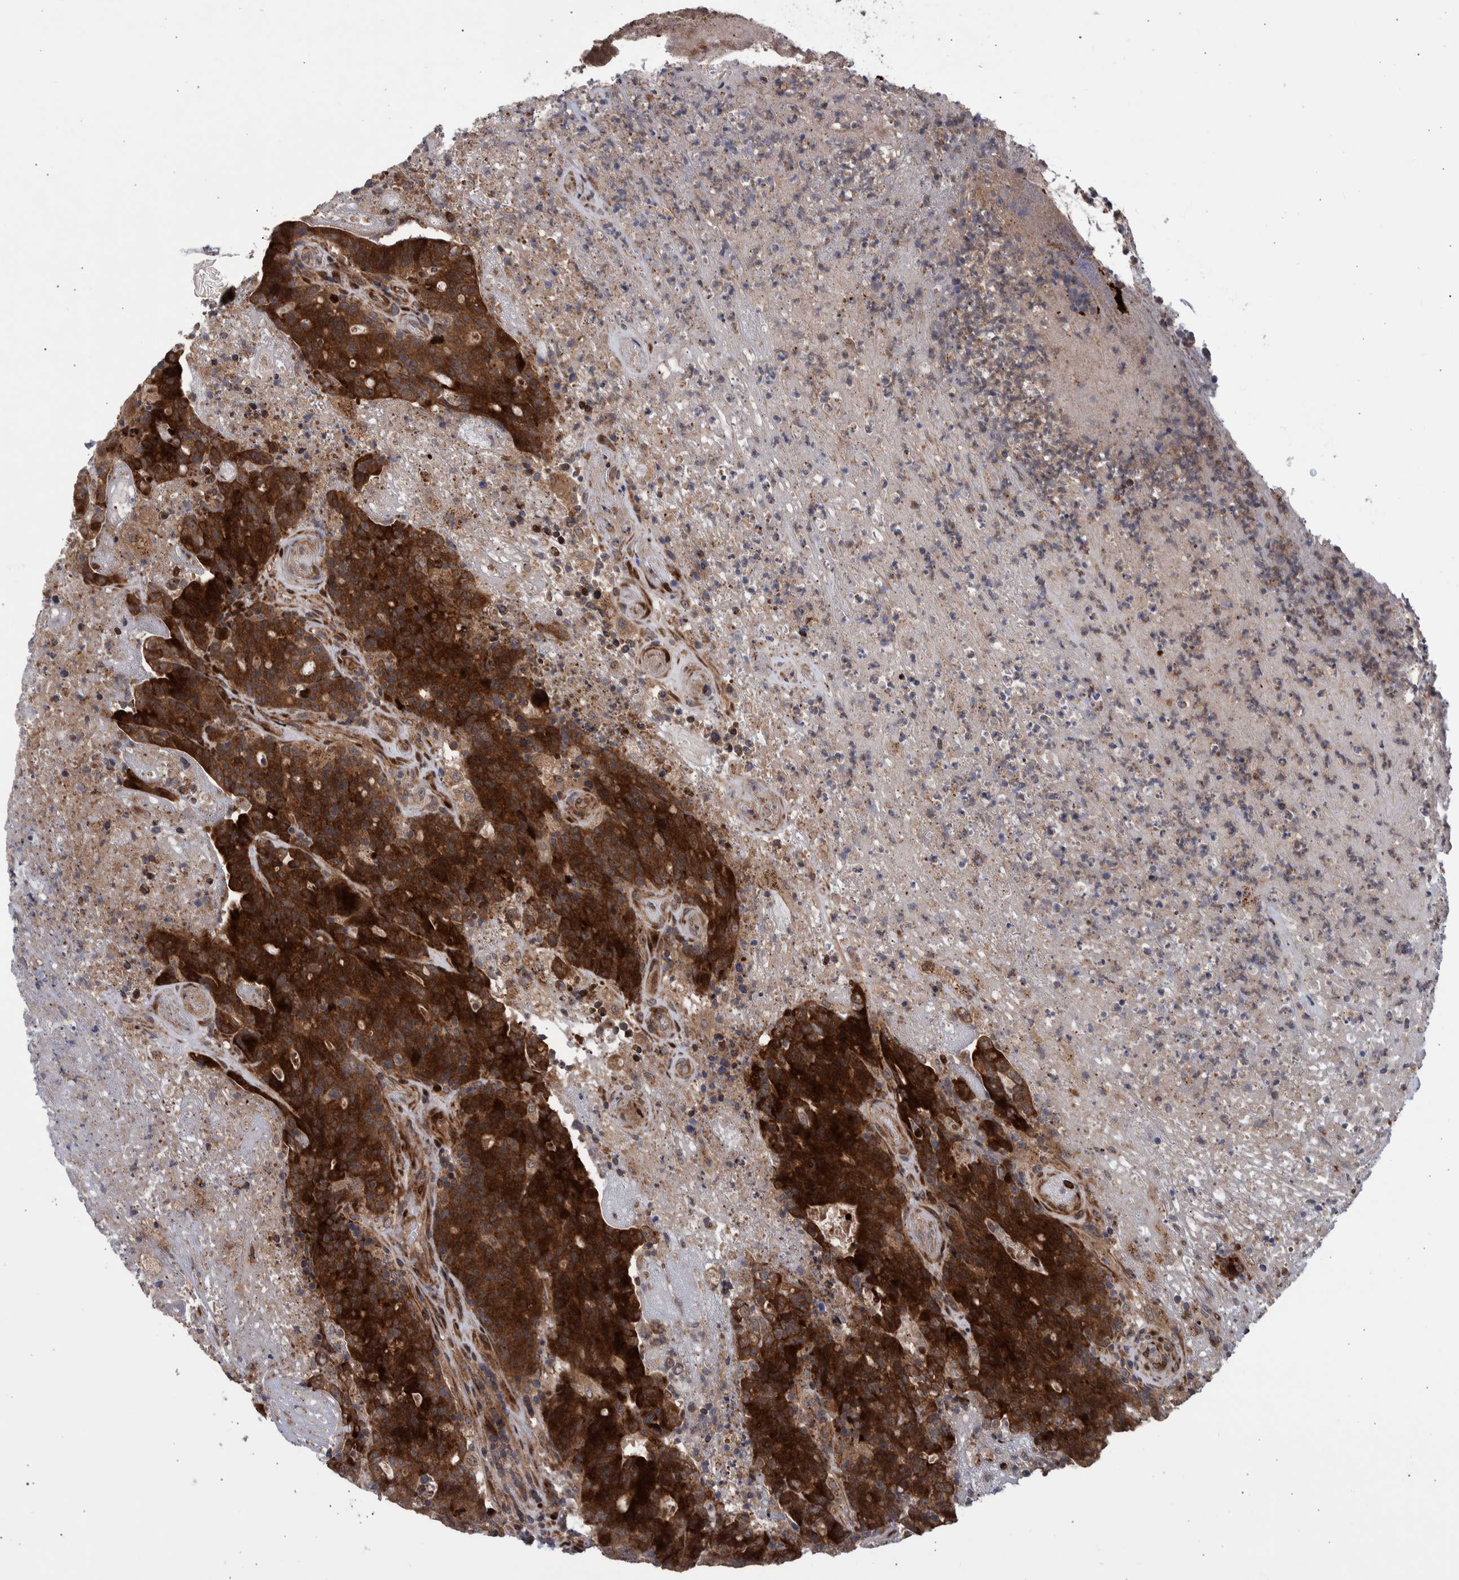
{"staining": {"intensity": "strong", "quantity": ">75%", "location": "cytoplasmic/membranous"}, "tissue": "colorectal cancer", "cell_type": "Tumor cells", "image_type": "cancer", "snomed": [{"axis": "morphology", "description": "Normal tissue, NOS"}, {"axis": "morphology", "description": "Adenocarcinoma, NOS"}, {"axis": "topography", "description": "Colon"}], "caption": "Immunohistochemistry micrograph of neoplastic tissue: human colorectal cancer stained using immunohistochemistry shows high levels of strong protein expression localized specifically in the cytoplasmic/membranous of tumor cells, appearing as a cytoplasmic/membranous brown color.", "gene": "SHISA6", "patient": {"sex": "female", "age": 75}}